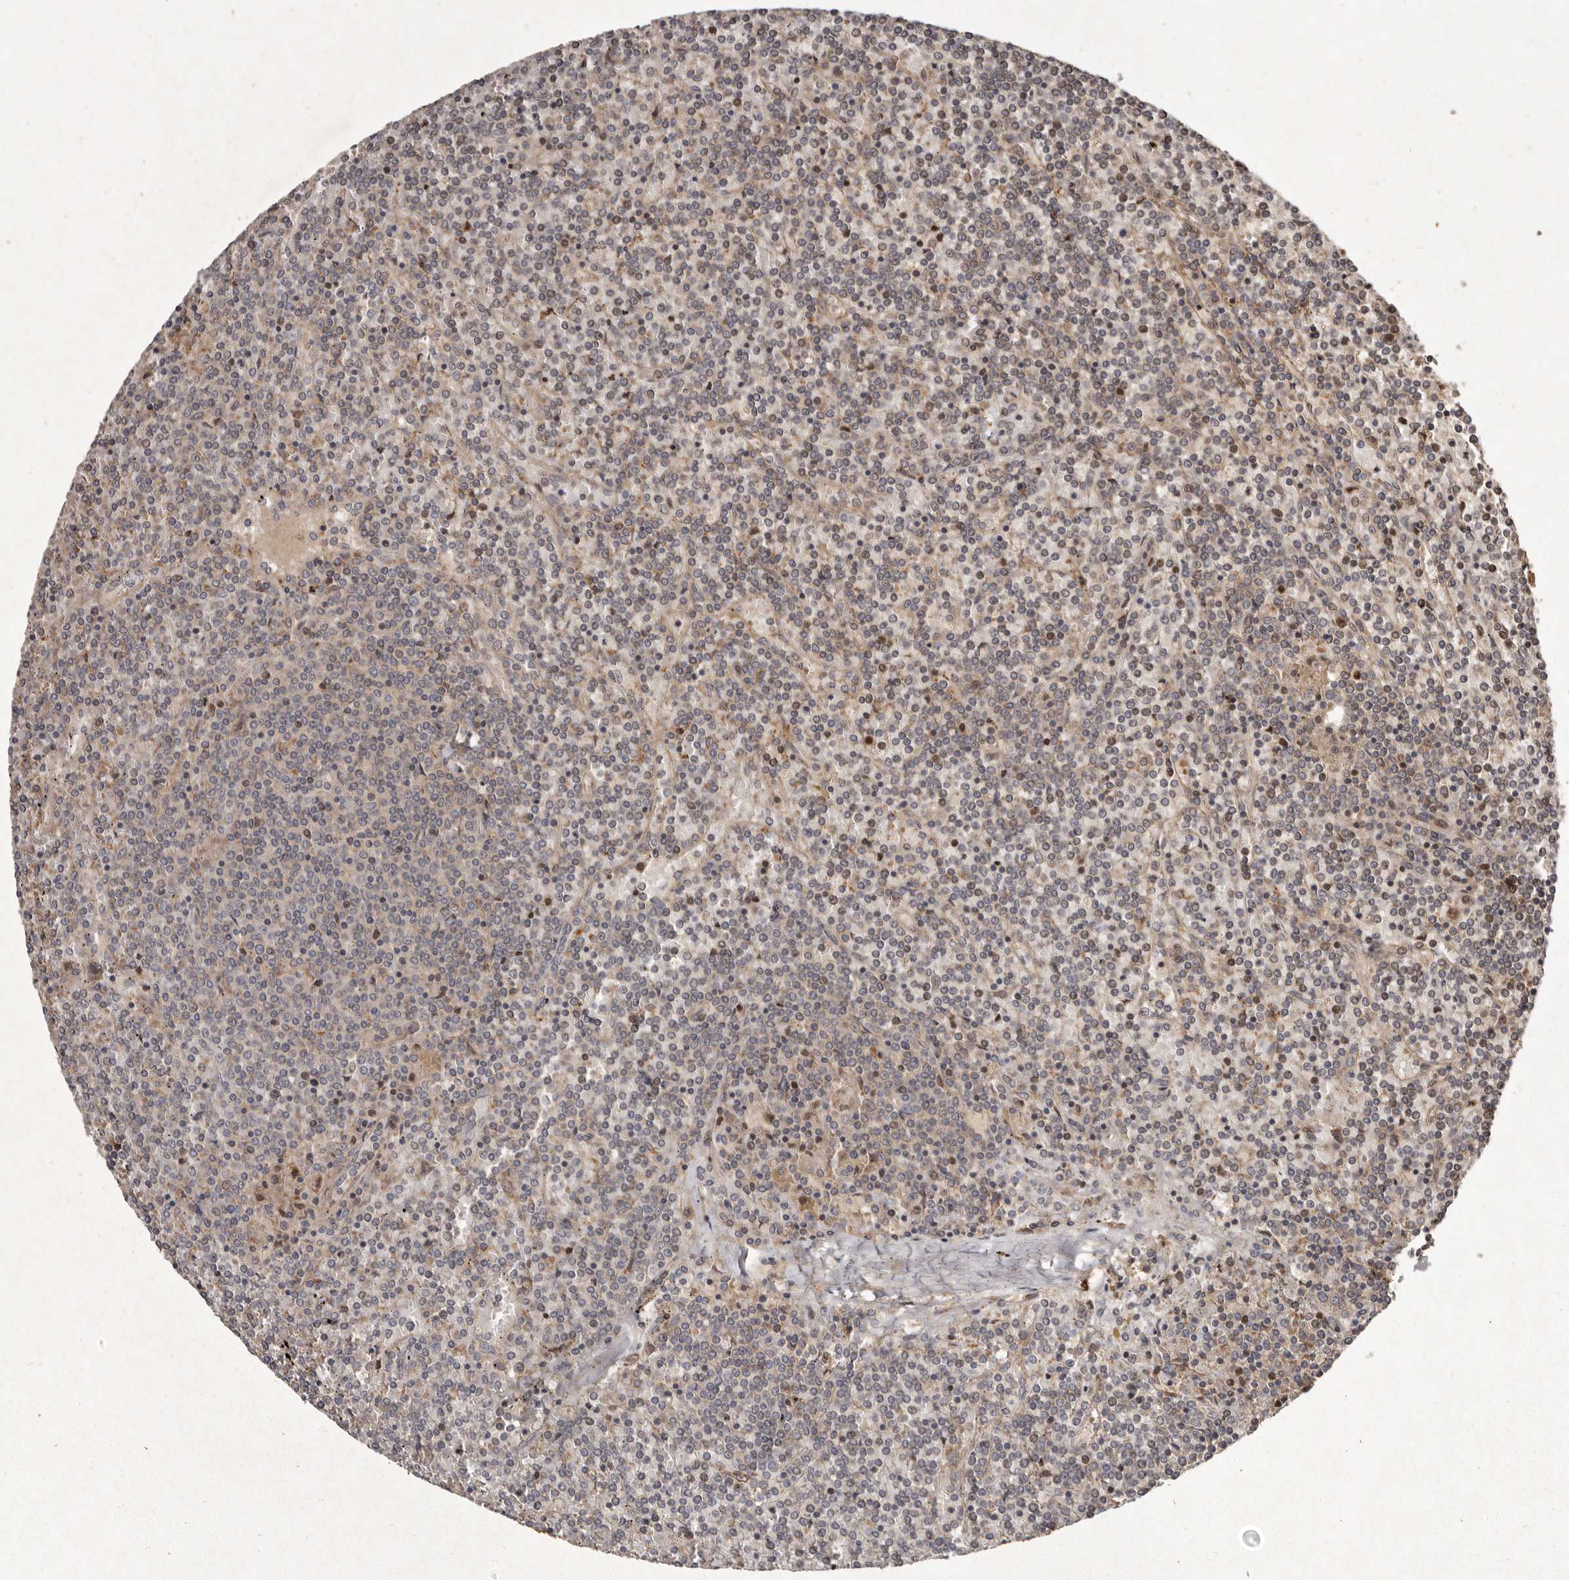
{"staining": {"intensity": "weak", "quantity": "<25%", "location": "cytoplasmic/membranous"}, "tissue": "lymphoma", "cell_type": "Tumor cells", "image_type": "cancer", "snomed": [{"axis": "morphology", "description": "Malignant lymphoma, non-Hodgkin's type, Low grade"}, {"axis": "topography", "description": "Spleen"}], "caption": "DAB (3,3'-diaminobenzidine) immunohistochemical staining of human low-grade malignant lymphoma, non-Hodgkin's type exhibits no significant positivity in tumor cells.", "gene": "SEMA3A", "patient": {"sex": "female", "age": 19}}